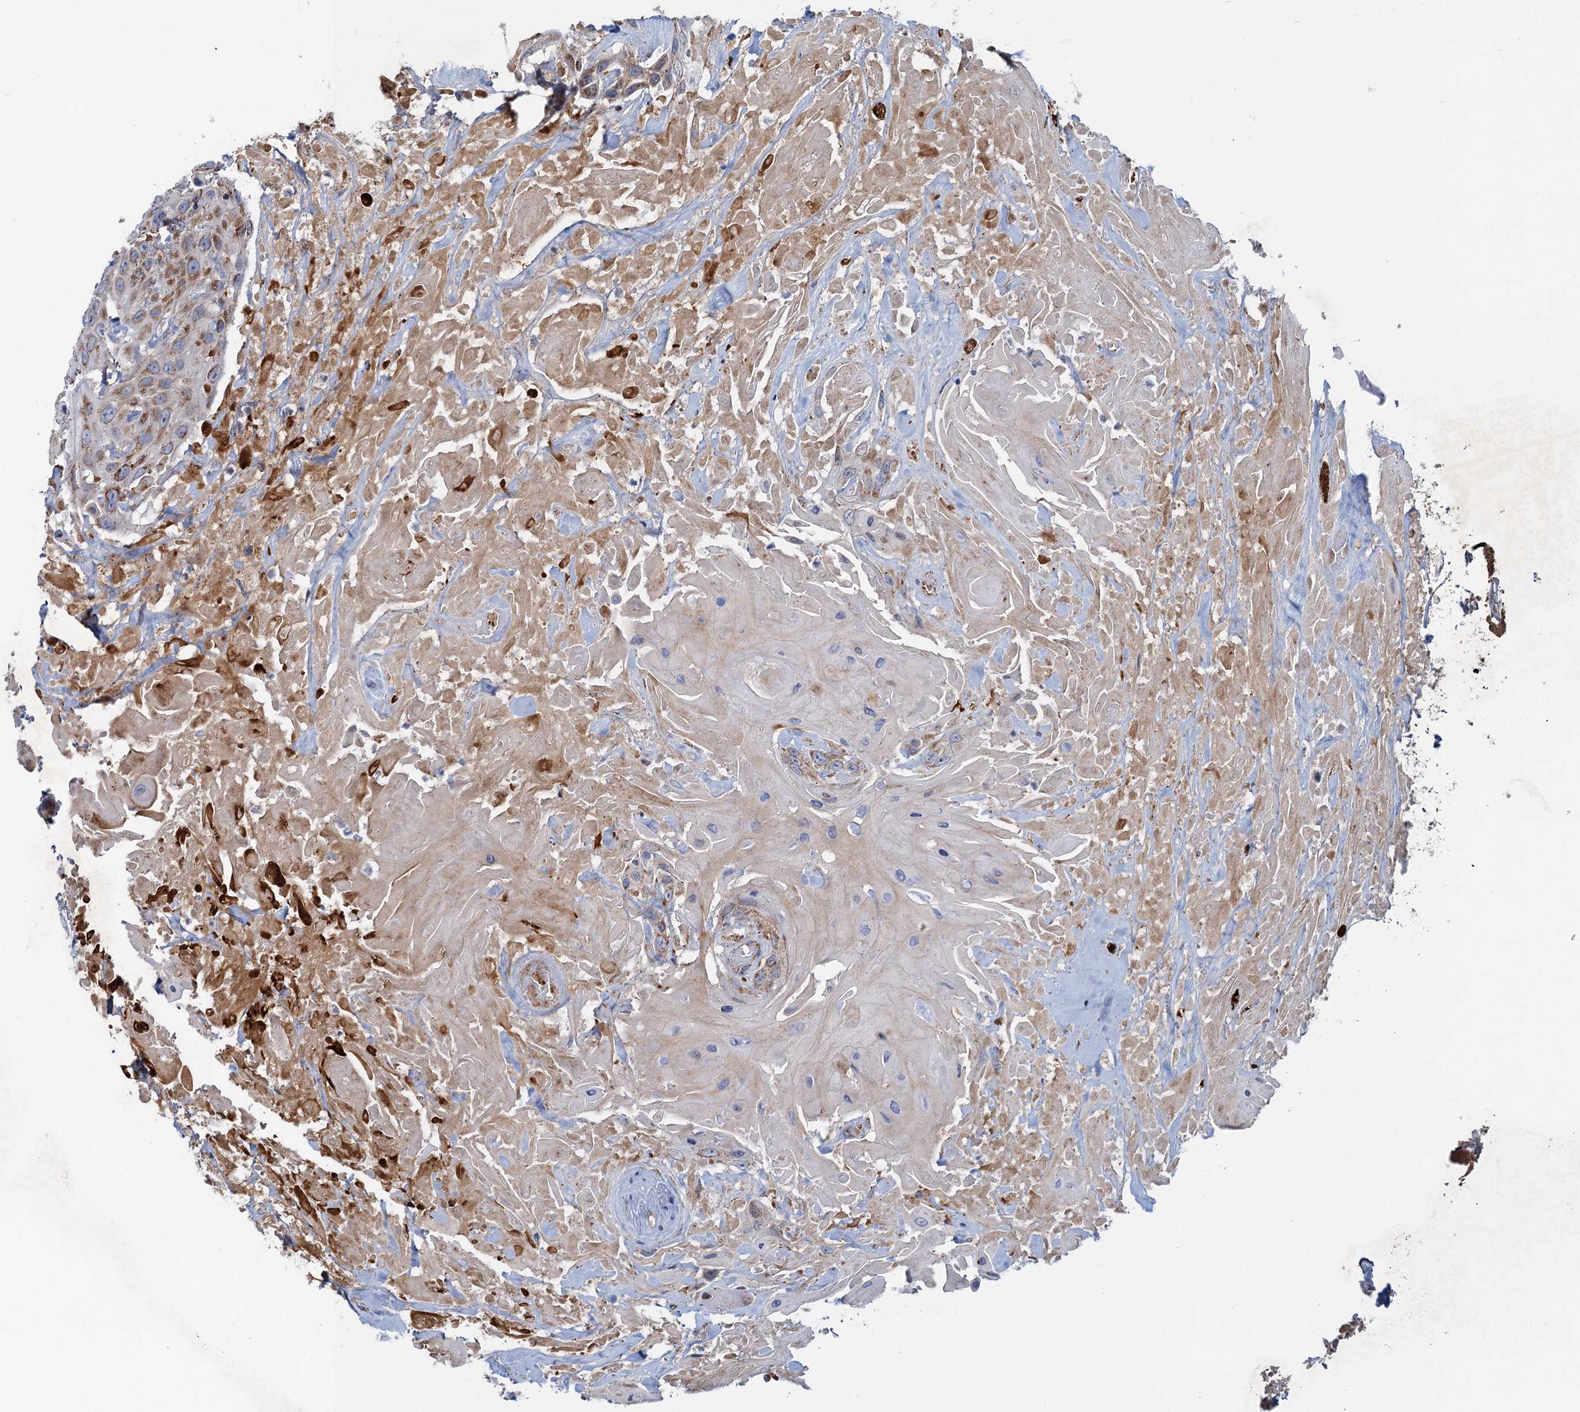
{"staining": {"intensity": "moderate", "quantity": ">75%", "location": "cytoplasmic/membranous"}, "tissue": "head and neck cancer", "cell_type": "Tumor cells", "image_type": "cancer", "snomed": [{"axis": "morphology", "description": "Squamous cell carcinoma, NOS"}, {"axis": "topography", "description": "Head-Neck"}], "caption": "This micrograph exhibits immunohistochemistry staining of head and neck cancer, with medium moderate cytoplasmic/membranous positivity in approximately >75% of tumor cells.", "gene": "GTPBP3", "patient": {"sex": "male", "age": 81}}